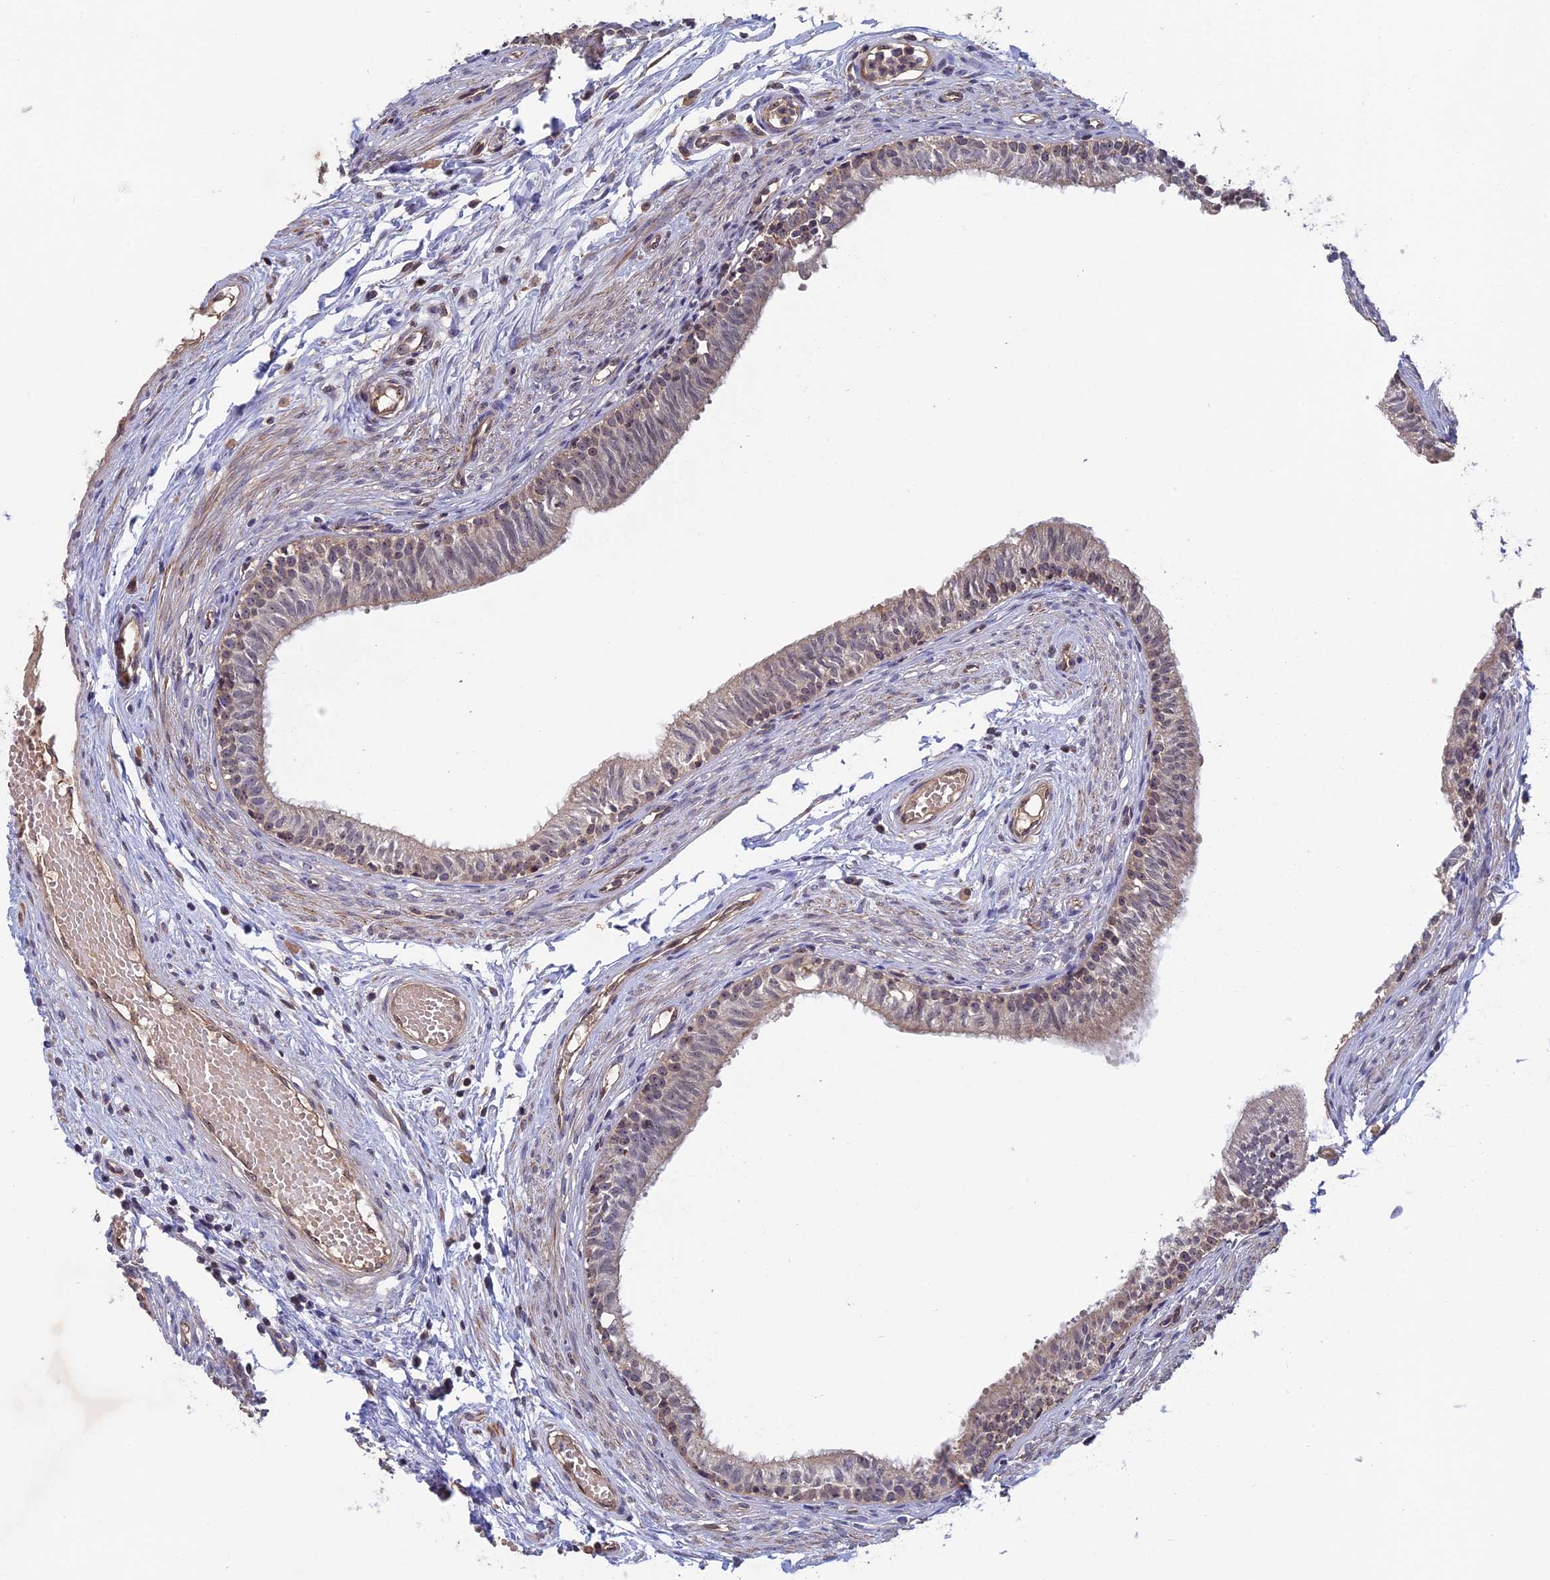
{"staining": {"intensity": "moderate", "quantity": "25%-75%", "location": "nuclear"}, "tissue": "epididymis", "cell_type": "Glandular cells", "image_type": "normal", "snomed": [{"axis": "morphology", "description": "Normal tissue, NOS"}, {"axis": "topography", "description": "Epididymis, spermatic cord, NOS"}], "caption": "Immunohistochemical staining of normal human epididymis reveals medium levels of moderate nuclear staining in approximately 25%-75% of glandular cells.", "gene": "FAM98C", "patient": {"sex": "male", "age": 22}}